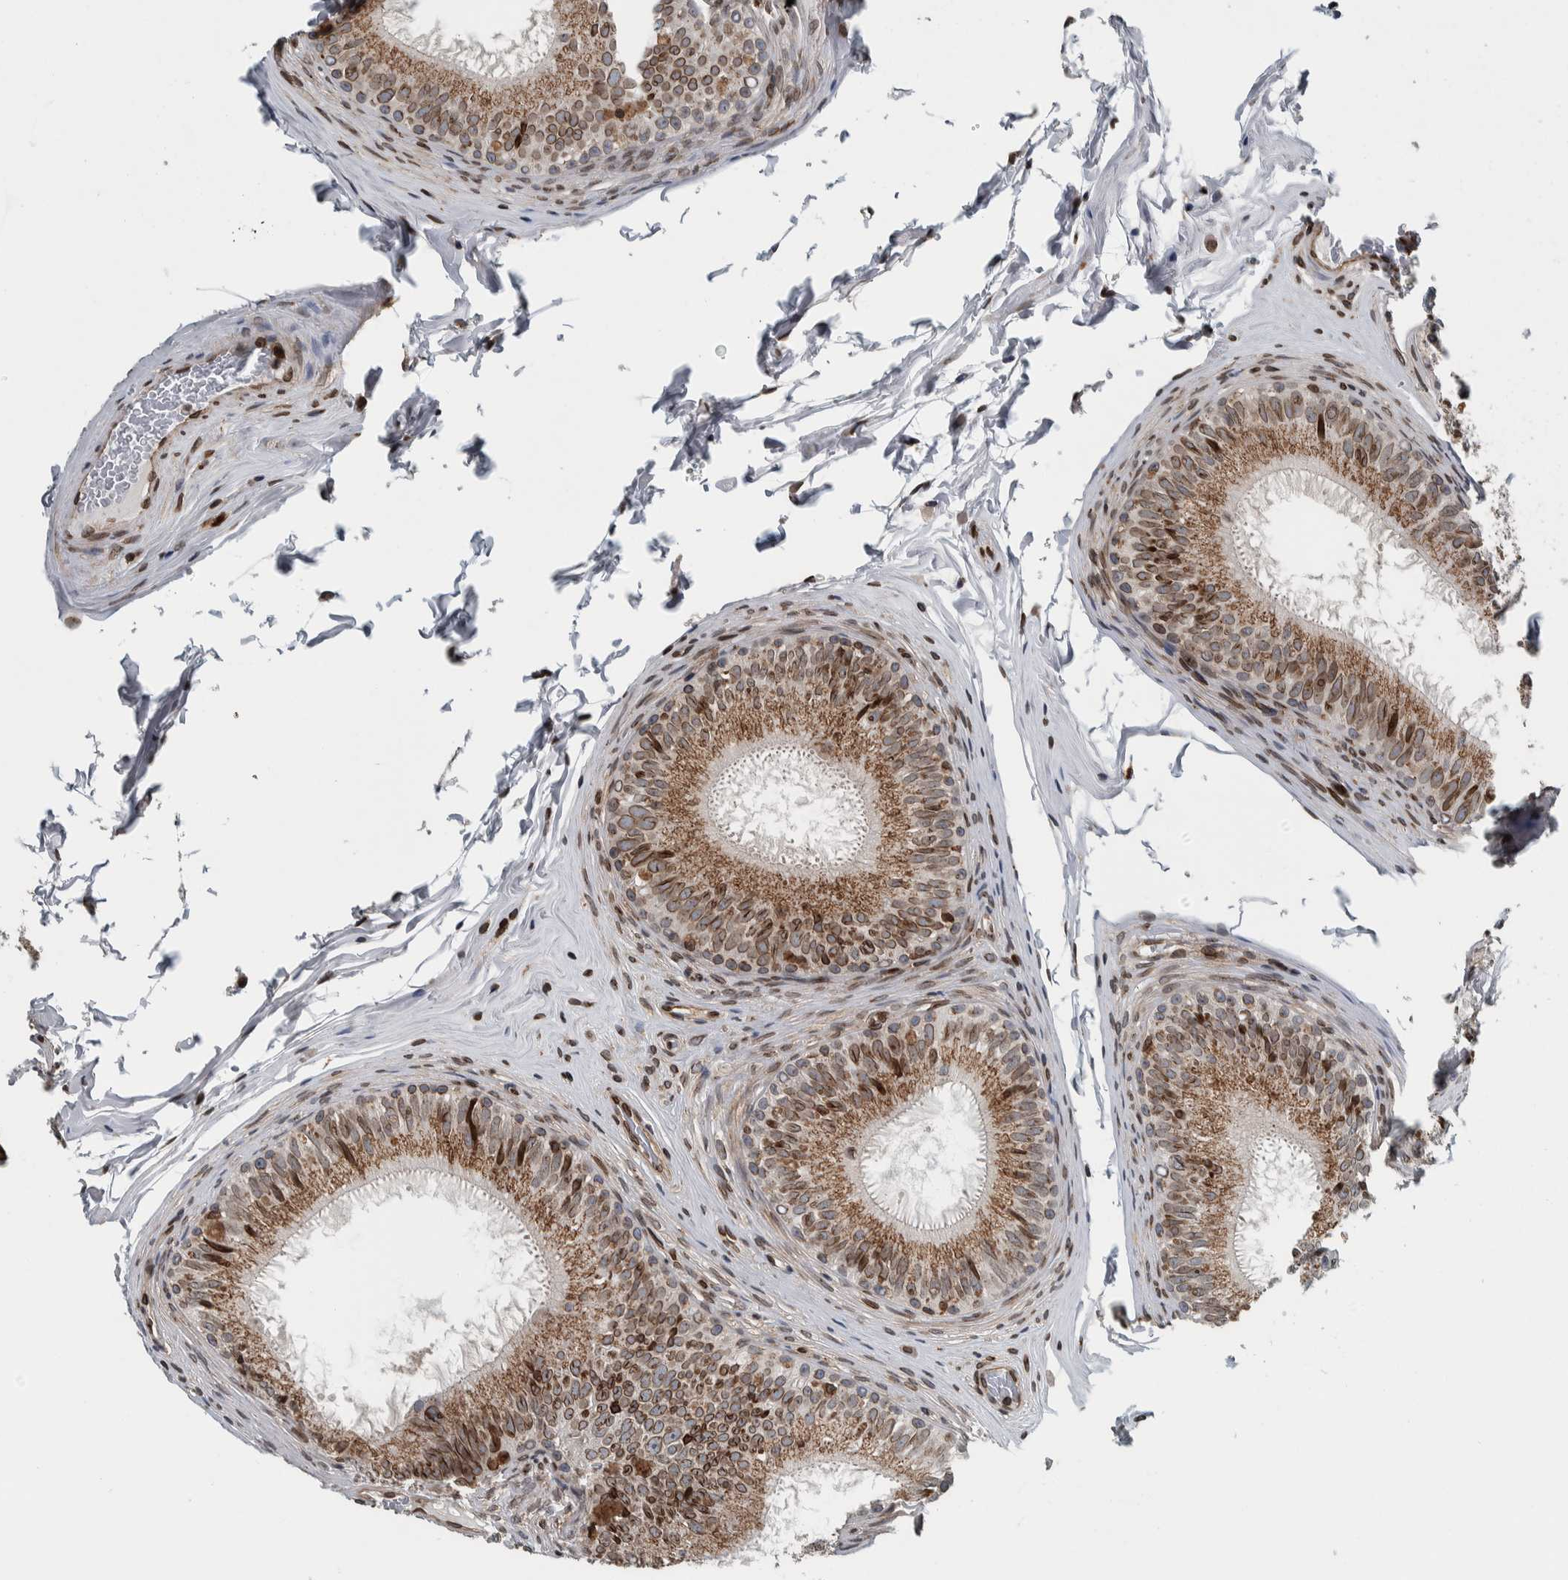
{"staining": {"intensity": "strong", "quantity": "25%-75%", "location": "cytoplasmic/membranous,nuclear"}, "tissue": "epididymis", "cell_type": "Glandular cells", "image_type": "normal", "snomed": [{"axis": "morphology", "description": "Normal tissue, NOS"}, {"axis": "topography", "description": "Epididymis"}], "caption": "A high-resolution photomicrograph shows immunohistochemistry (IHC) staining of benign epididymis, which displays strong cytoplasmic/membranous,nuclear expression in about 25%-75% of glandular cells.", "gene": "FAM135B", "patient": {"sex": "male", "age": 32}}